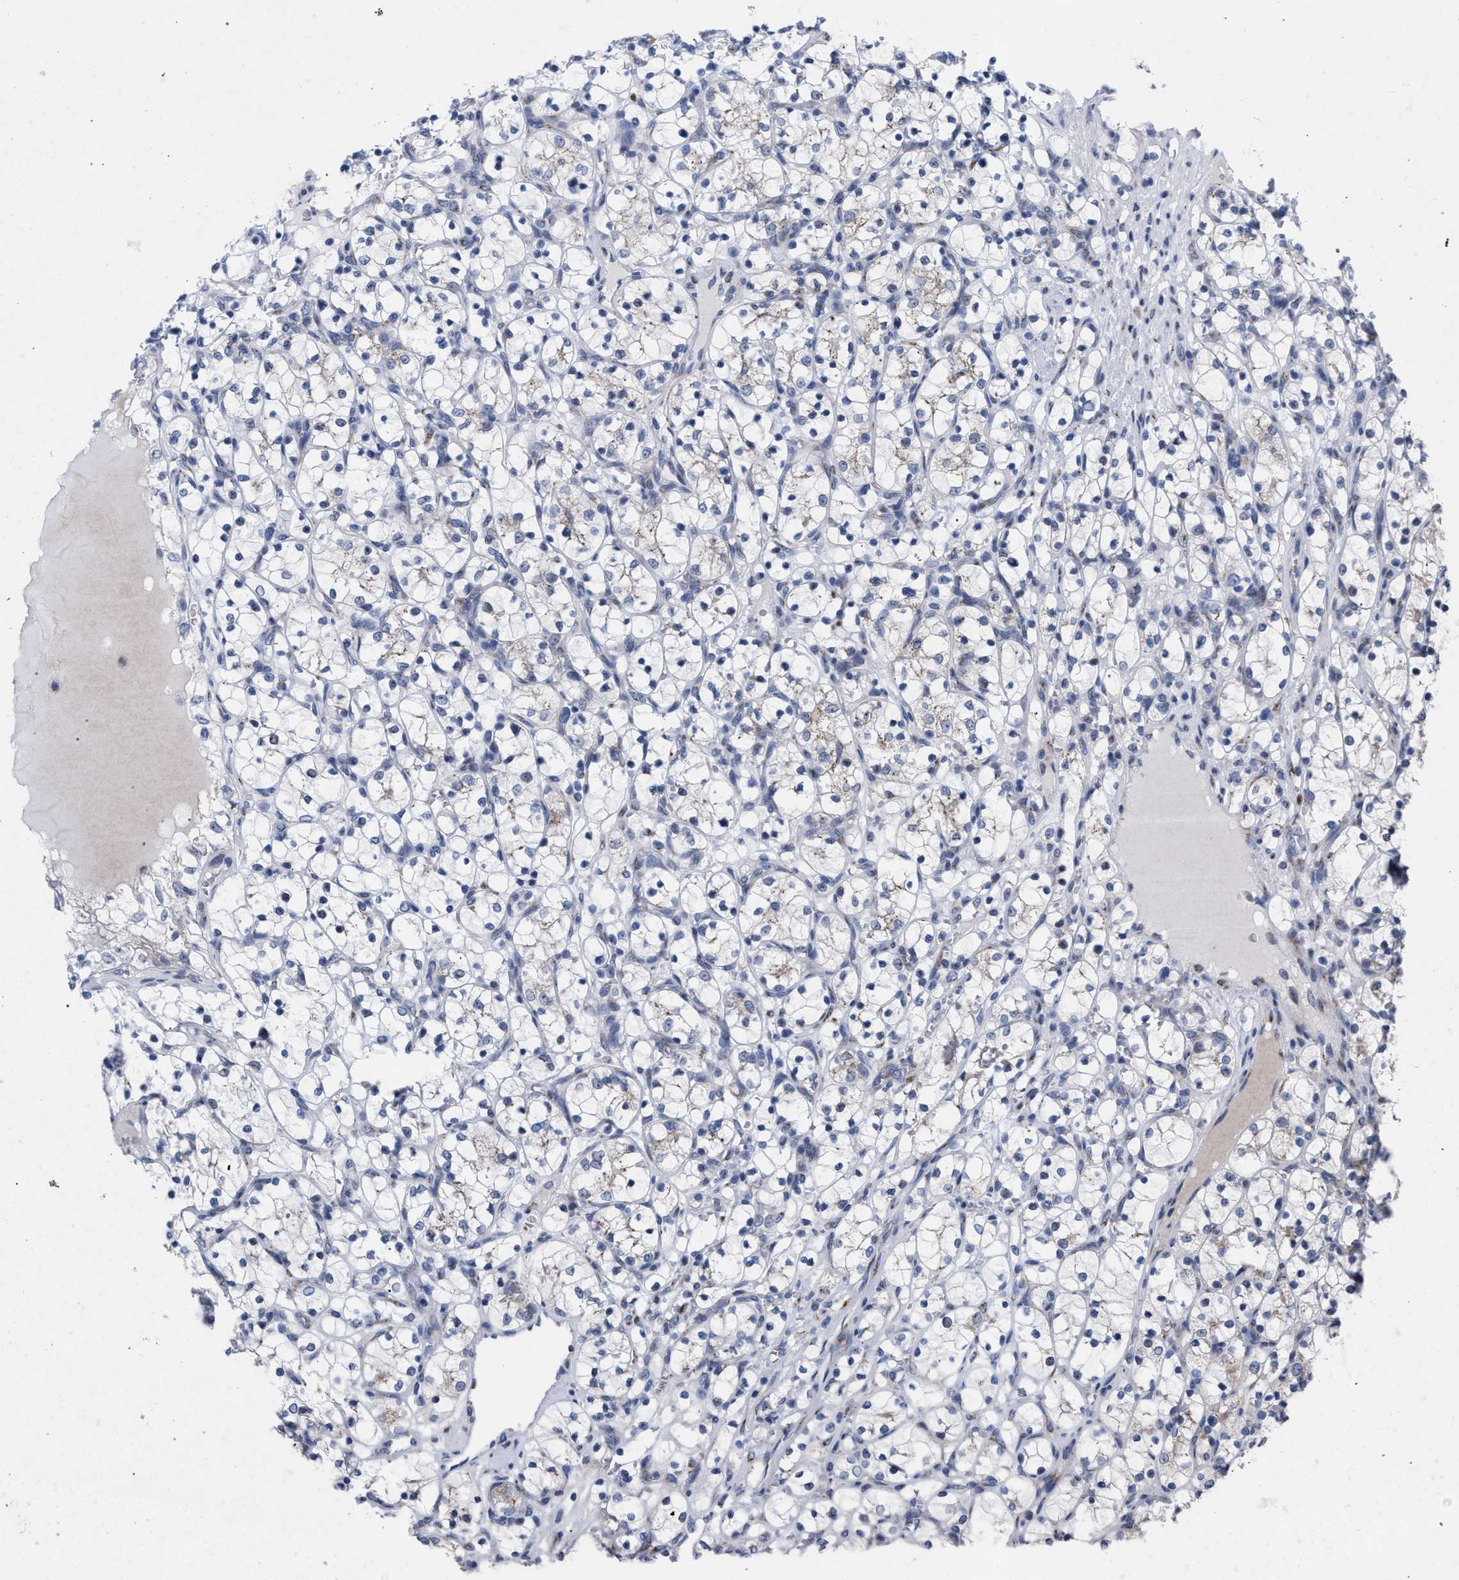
{"staining": {"intensity": "weak", "quantity": "<25%", "location": "cytoplasmic/membranous"}, "tissue": "renal cancer", "cell_type": "Tumor cells", "image_type": "cancer", "snomed": [{"axis": "morphology", "description": "Adenocarcinoma, NOS"}, {"axis": "topography", "description": "Kidney"}], "caption": "Immunohistochemistry of human renal adenocarcinoma displays no staining in tumor cells.", "gene": "GOLGA2", "patient": {"sex": "female", "age": 69}}